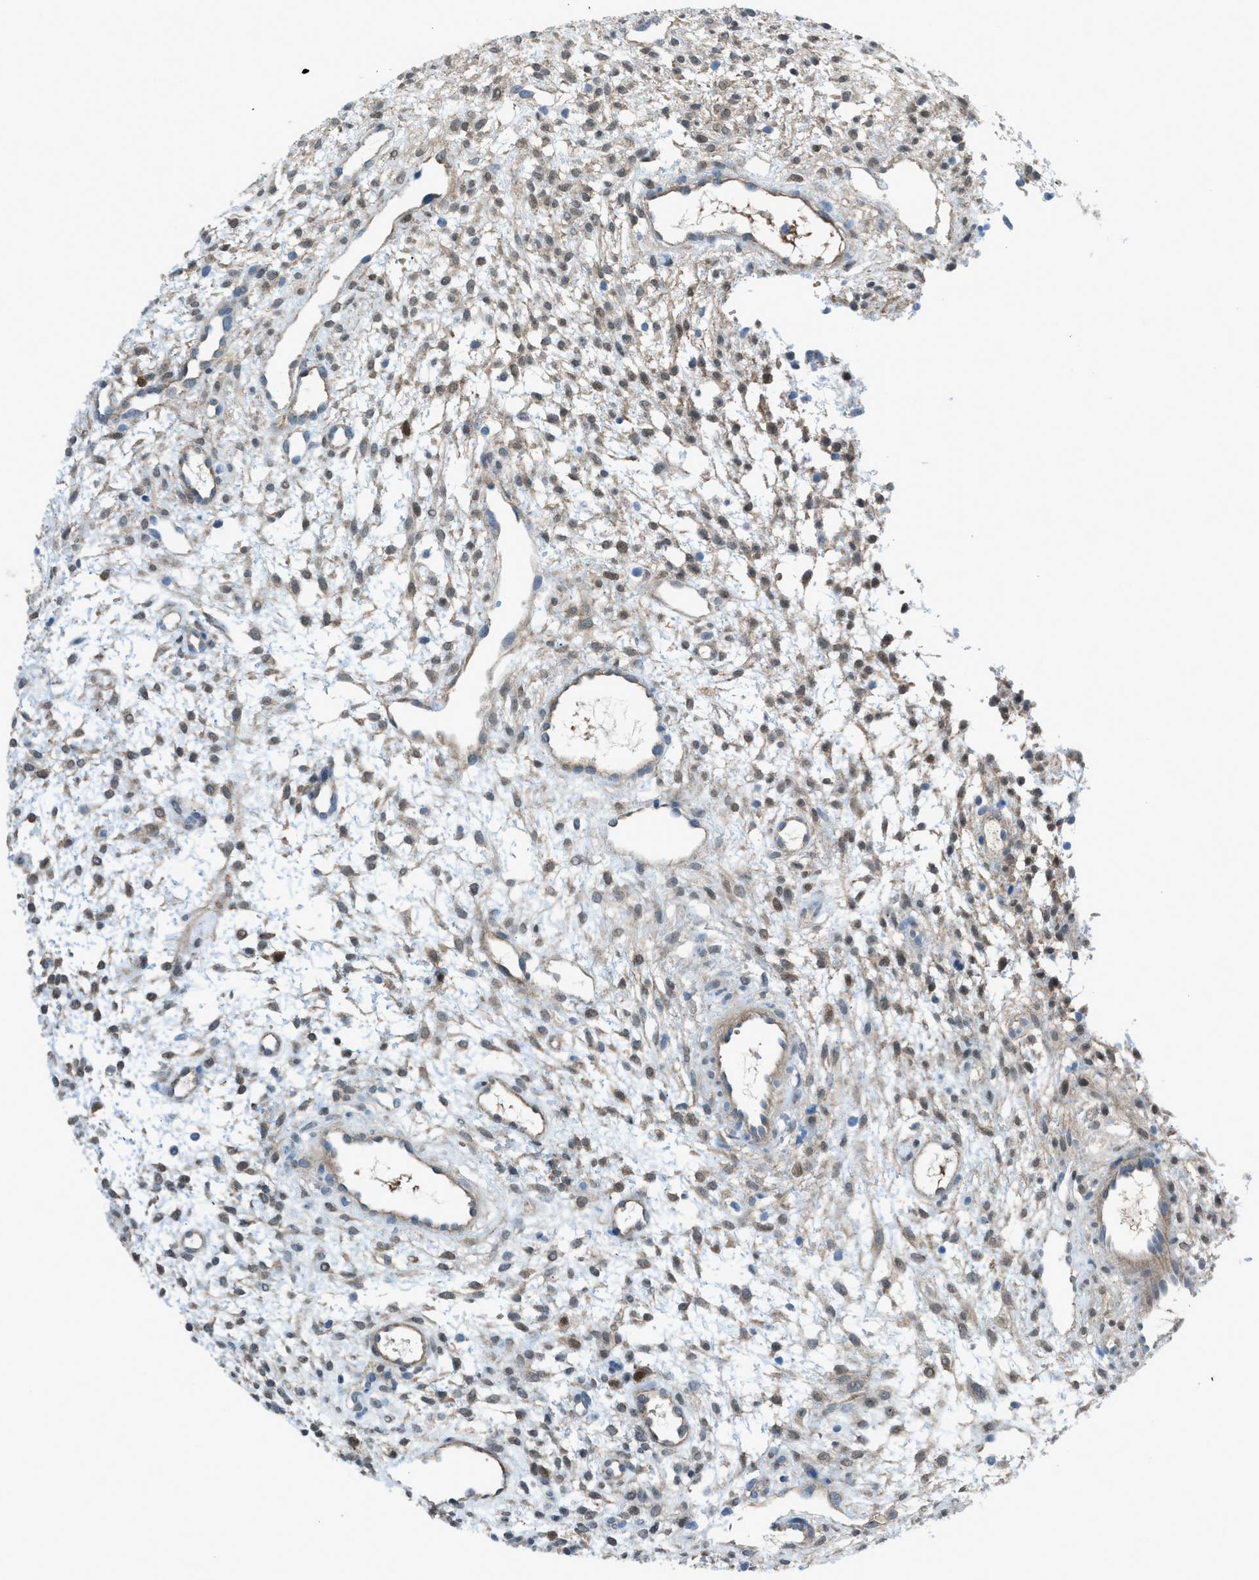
{"staining": {"intensity": "moderate", "quantity": "<25%", "location": "cytoplasmic/membranous,nuclear"}, "tissue": "ovary", "cell_type": "Ovarian stroma cells", "image_type": "normal", "snomed": [{"axis": "morphology", "description": "Normal tissue, NOS"}, {"axis": "morphology", "description": "Cyst, NOS"}, {"axis": "topography", "description": "Ovary"}], "caption": "DAB (3,3'-diaminobenzidine) immunohistochemical staining of unremarkable ovary reveals moderate cytoplasmic/membranous,nuclear protein staining in approximately <25% of ovarian stroma cells. The staining was performed using DAB (3,3'-diaminobenzidine), with brown indicating positive protein expression. Nuclei are stained blue with hematoxylin.", "gene": "PRKN", "patient": {"sex": "female", "age": 18}}